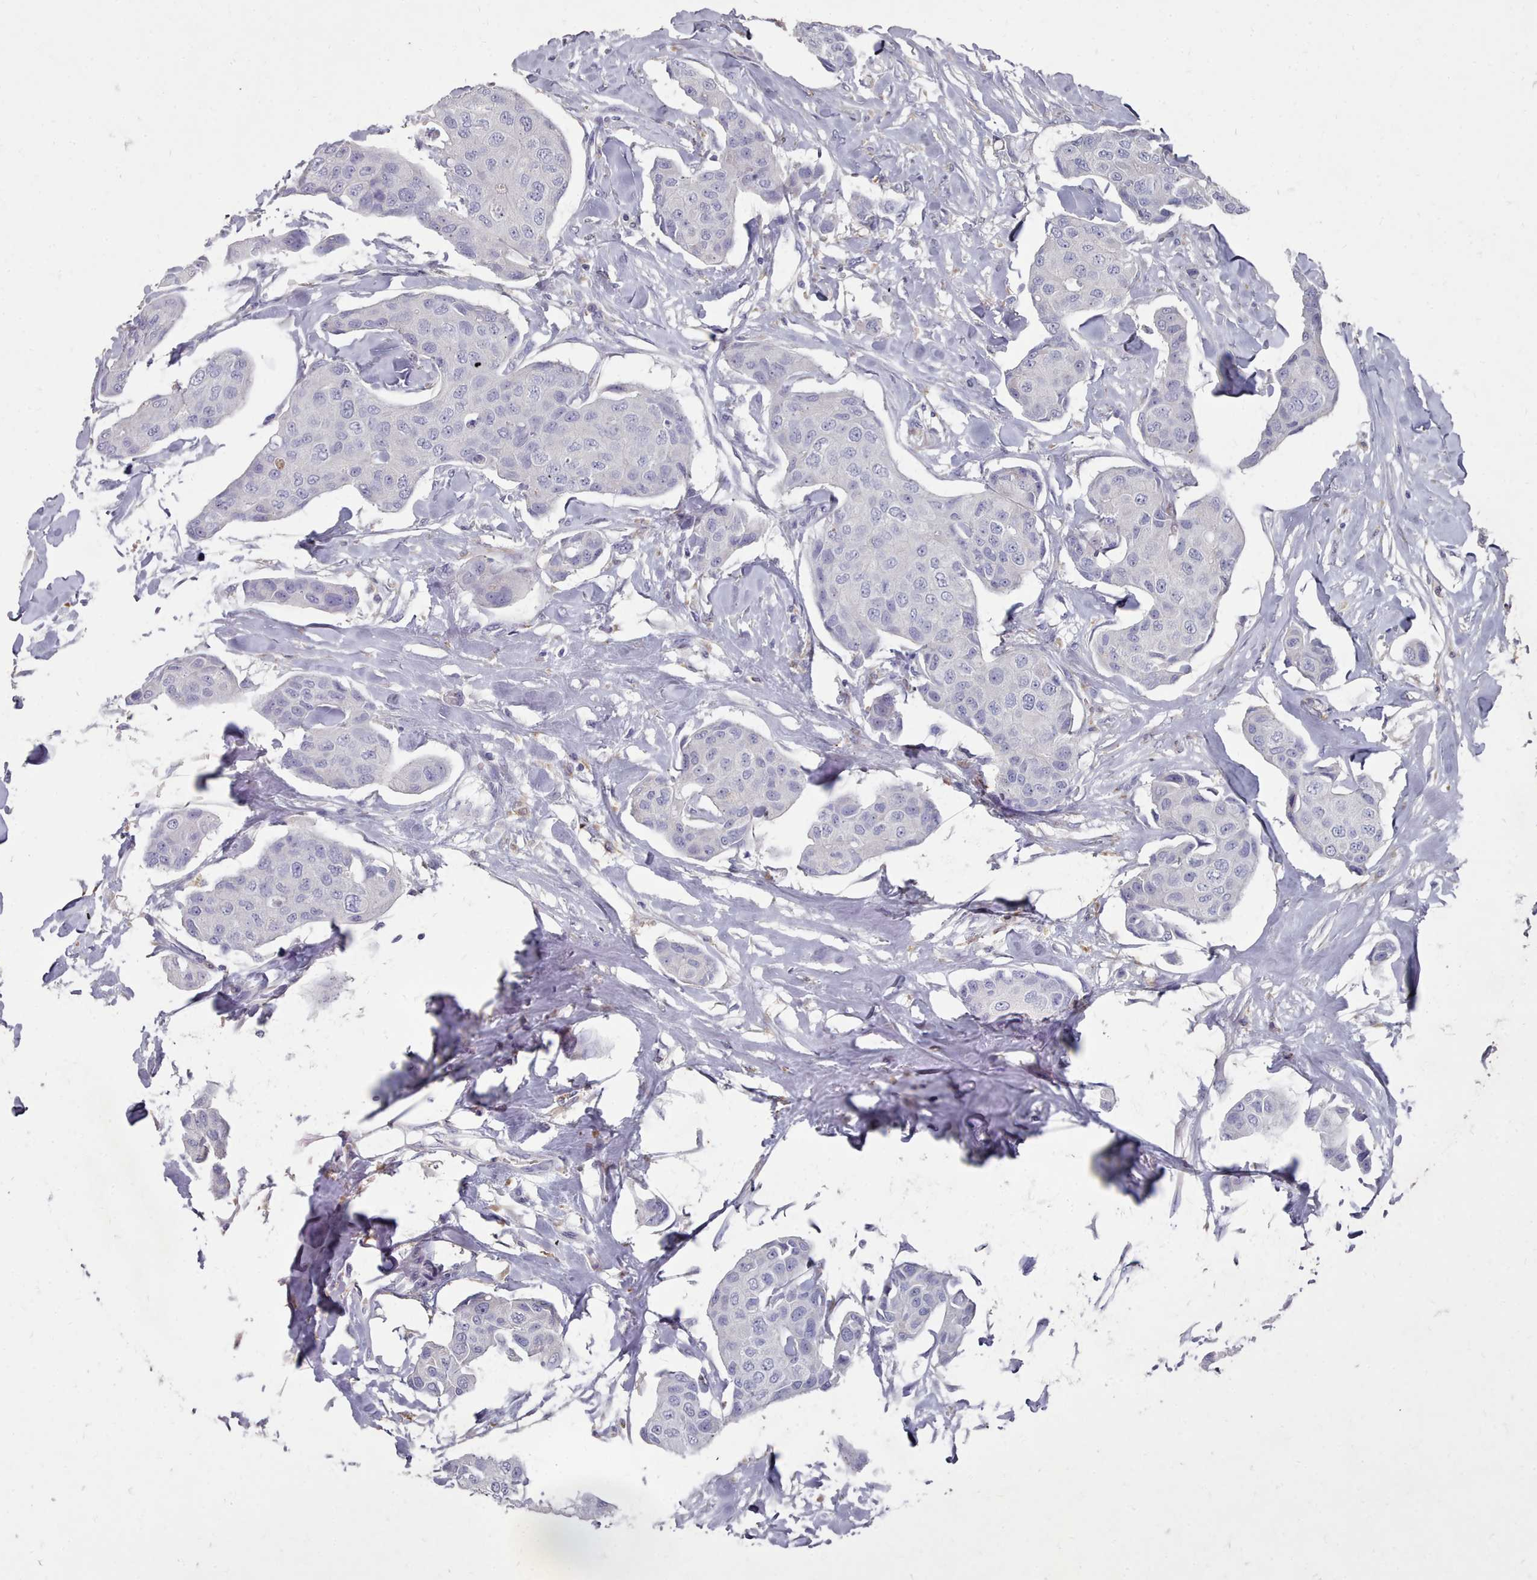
{"staining": {"intensity": "negative", "quantity": "none", "location": "none"}, "tissue": "breast cancer", "cell_type": "Tumor cells", "image_type": "cancer", "snomed": [{"axis": "morphology", "description": "Duct carcinoma"}, {"axis": "topography", "description": "Breast"}, {"axis": "topography", "description": "Lymph node"}], "caption": "This is a photomicrograph of immunohistochemistry staining of breast cancer (invasive ductal carcinoma), which shows no positivity in tumor cells. Nuclei are stained in blue.", "gene": "OTULINL", "patient": {"sex": "female", "age": 80}}